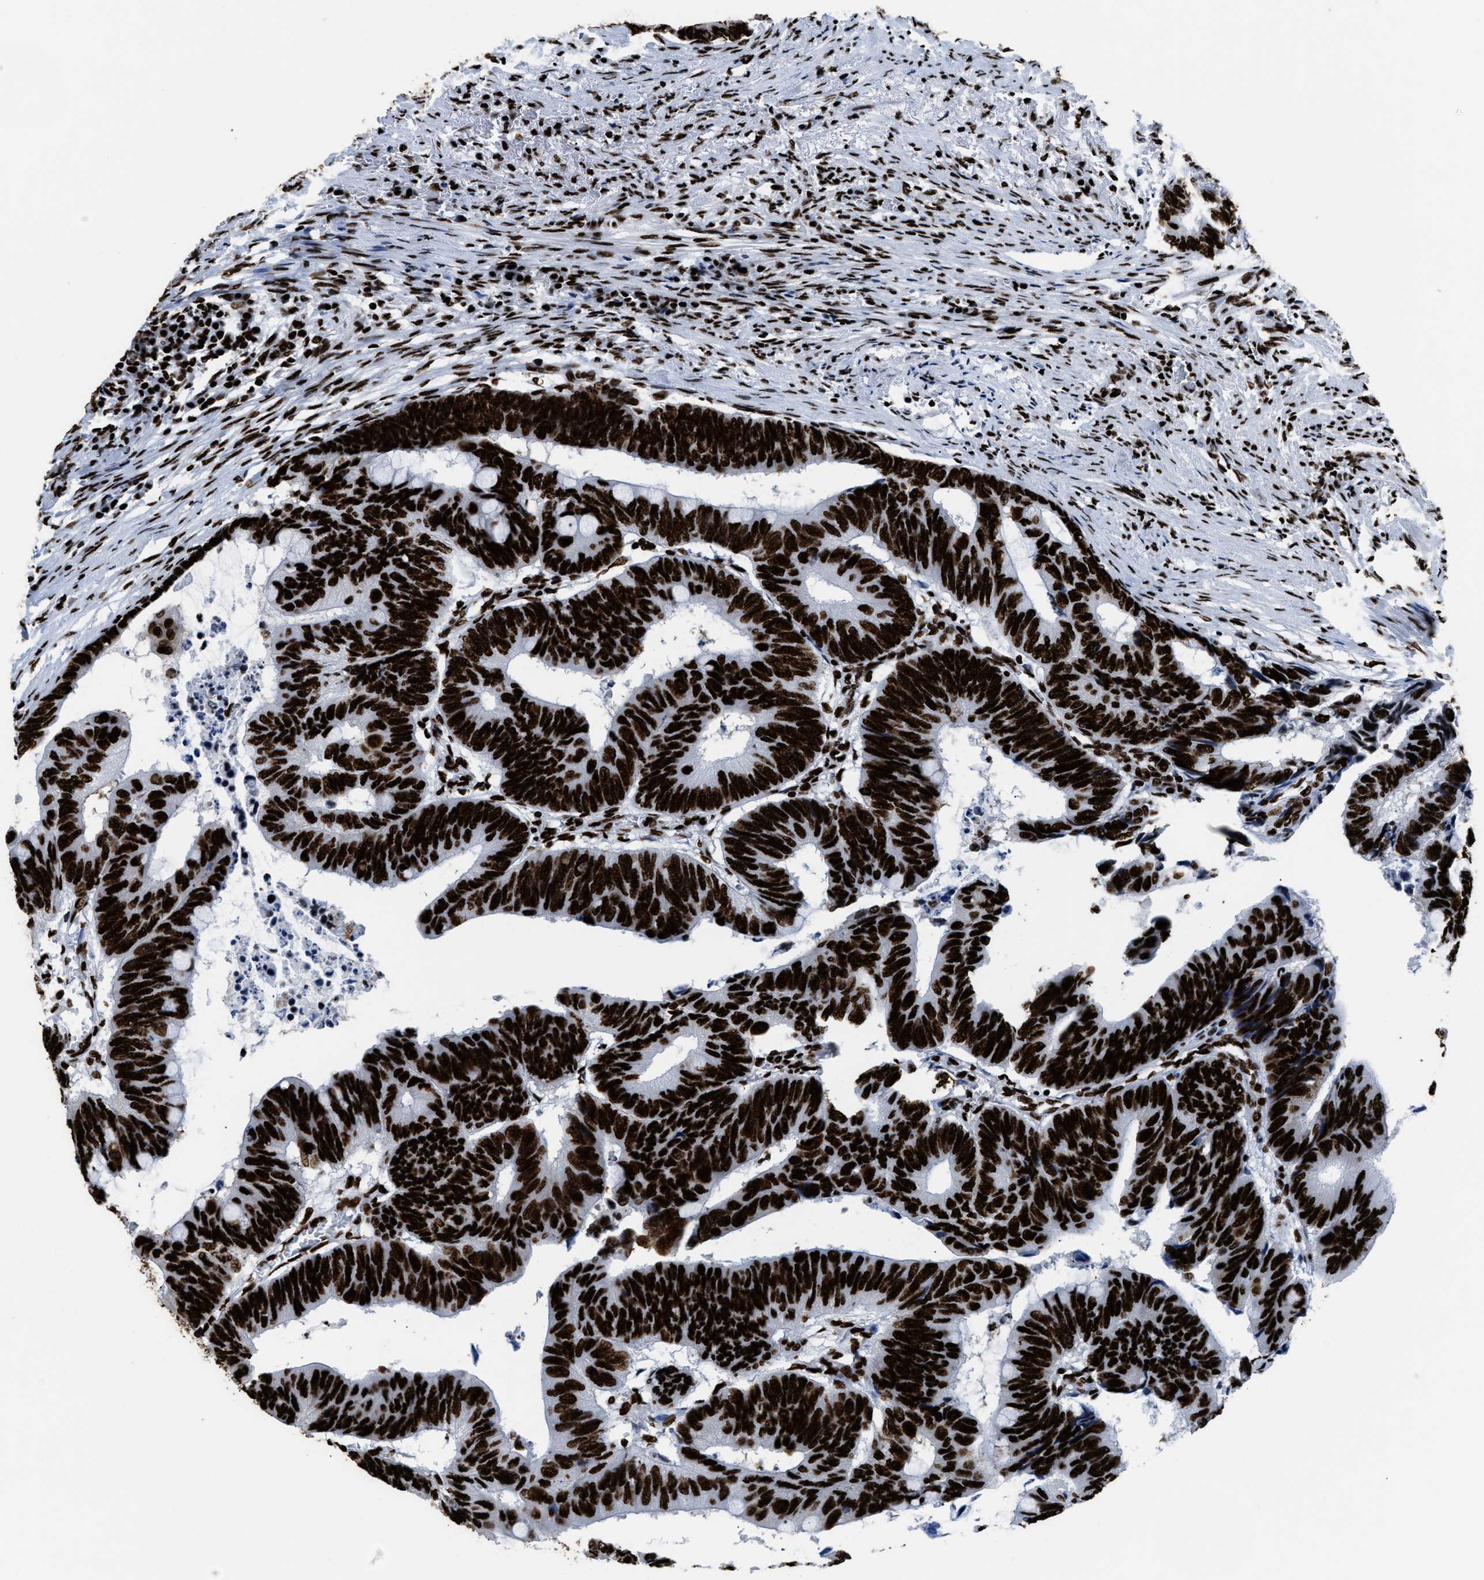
{"staining": {"intensity": "strong", "quantity": ">75%", "location": "nuclear"}, "tissue": "colorectal cancer", "cell_type": "Tumor cells", "image_type": "cancer", "snomed": [{"axis": "morphology", "description": "Normal tissue, NOS"}, {"axis": "morphology", "description": "Adenocarcinoma, NOS"}, {"axis": "topography", "description": "Rectum"}, {"axis": "topography", "description": "Peripheral nerve tissue"}], "caption": "Colorectal cancer tissue shows strong nuclear expression in about >75% of tumor cells", "gene": "HNRNPM", "patient": {"sex": "male", "age": 92}}